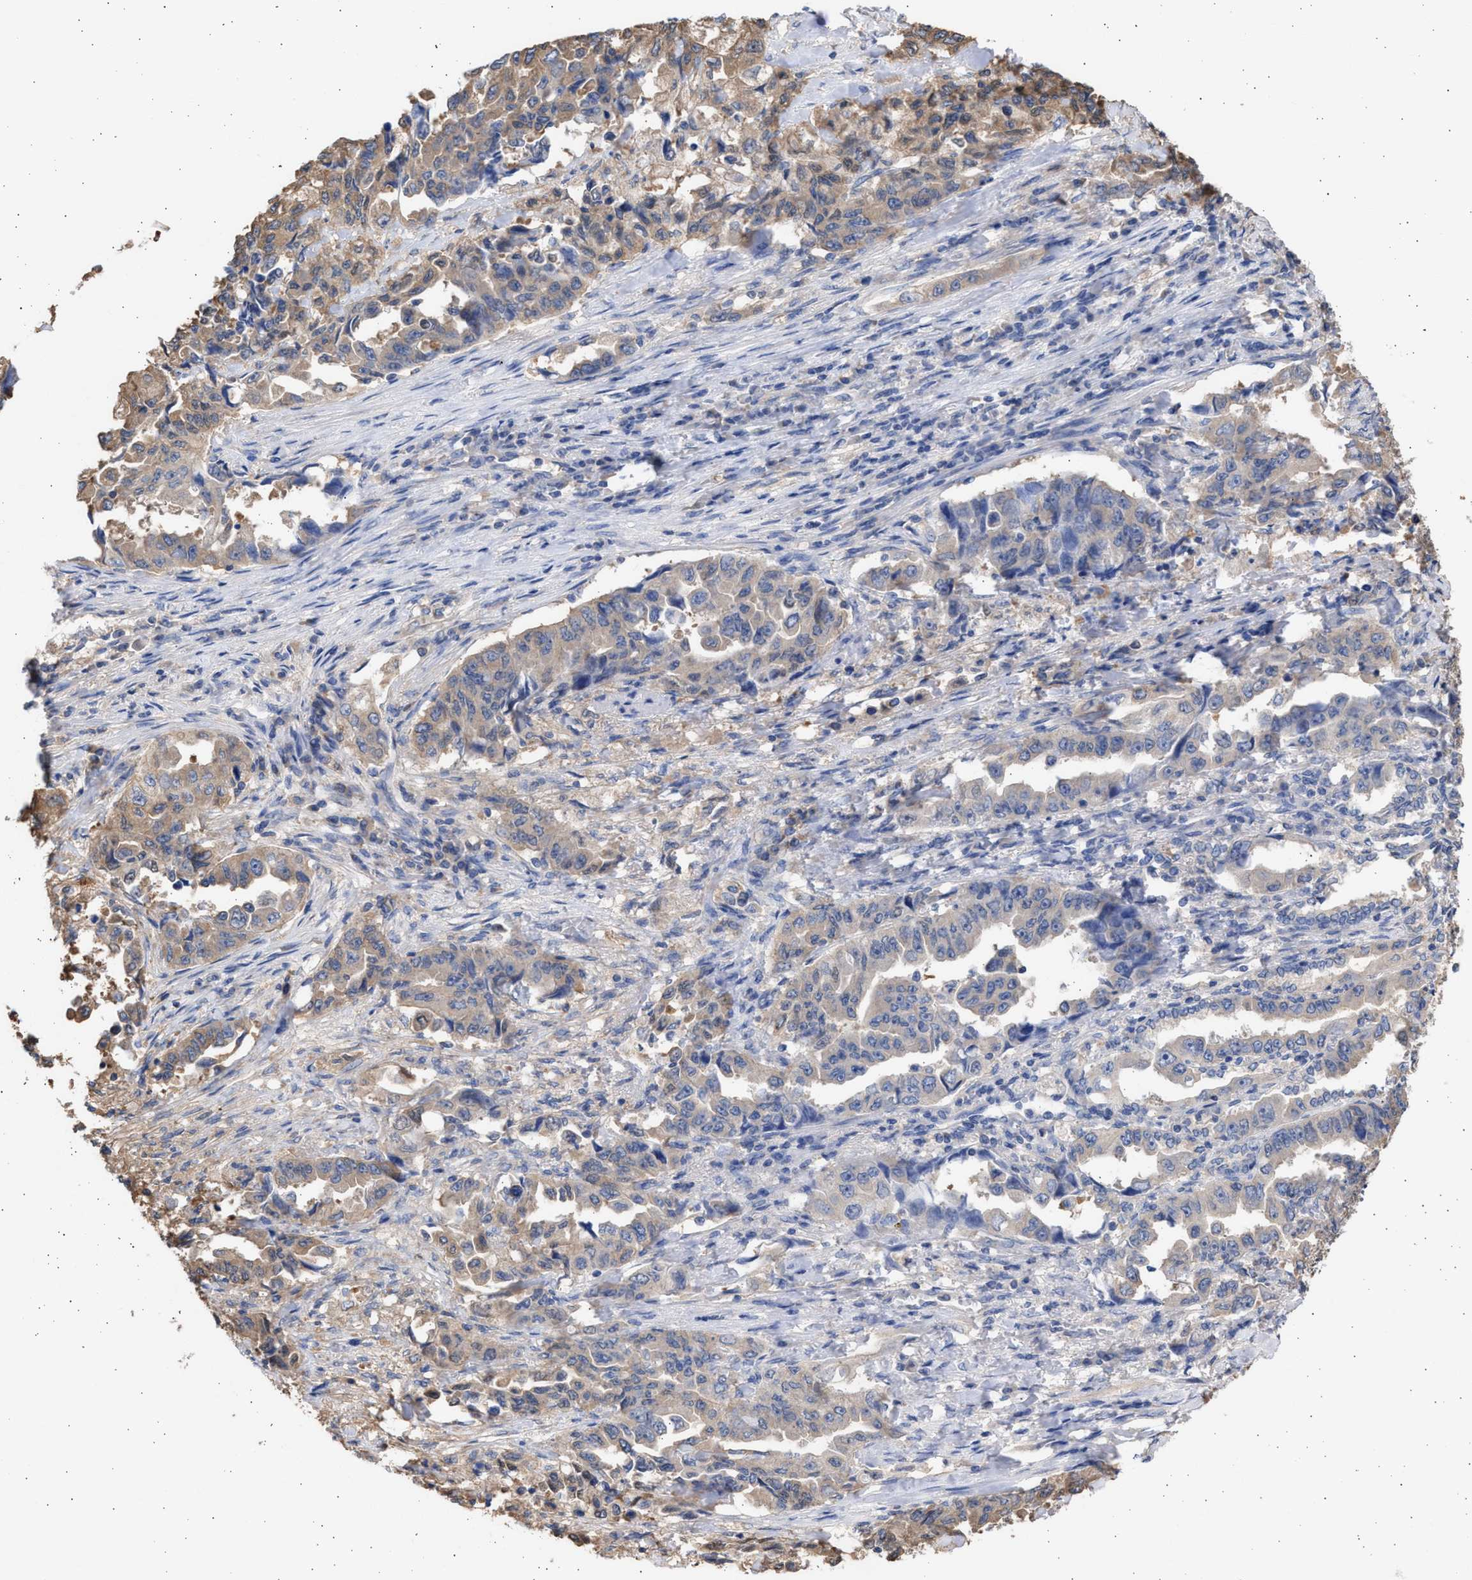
{"staining": {"intensity": "weak", "quantity": "25%-75%", "location": "cytoplasmic/membranous"}, "tissue": "lung cancer", "cell_type": "Tumor cells", "image_type": "cancer", "snomed": [{"axis": "morphology", "description": "Adenocarcinoma, NOS"}, {"axis": "topography", "description": "Lung"}], "caption": "Weak cytoplasmic/membranous expression is seen in approximately 25%-75% of tumor cells in lung adenocarcinoma.", "gene": "ALDOC", "patient": {"sex": "female", "age": 51}}